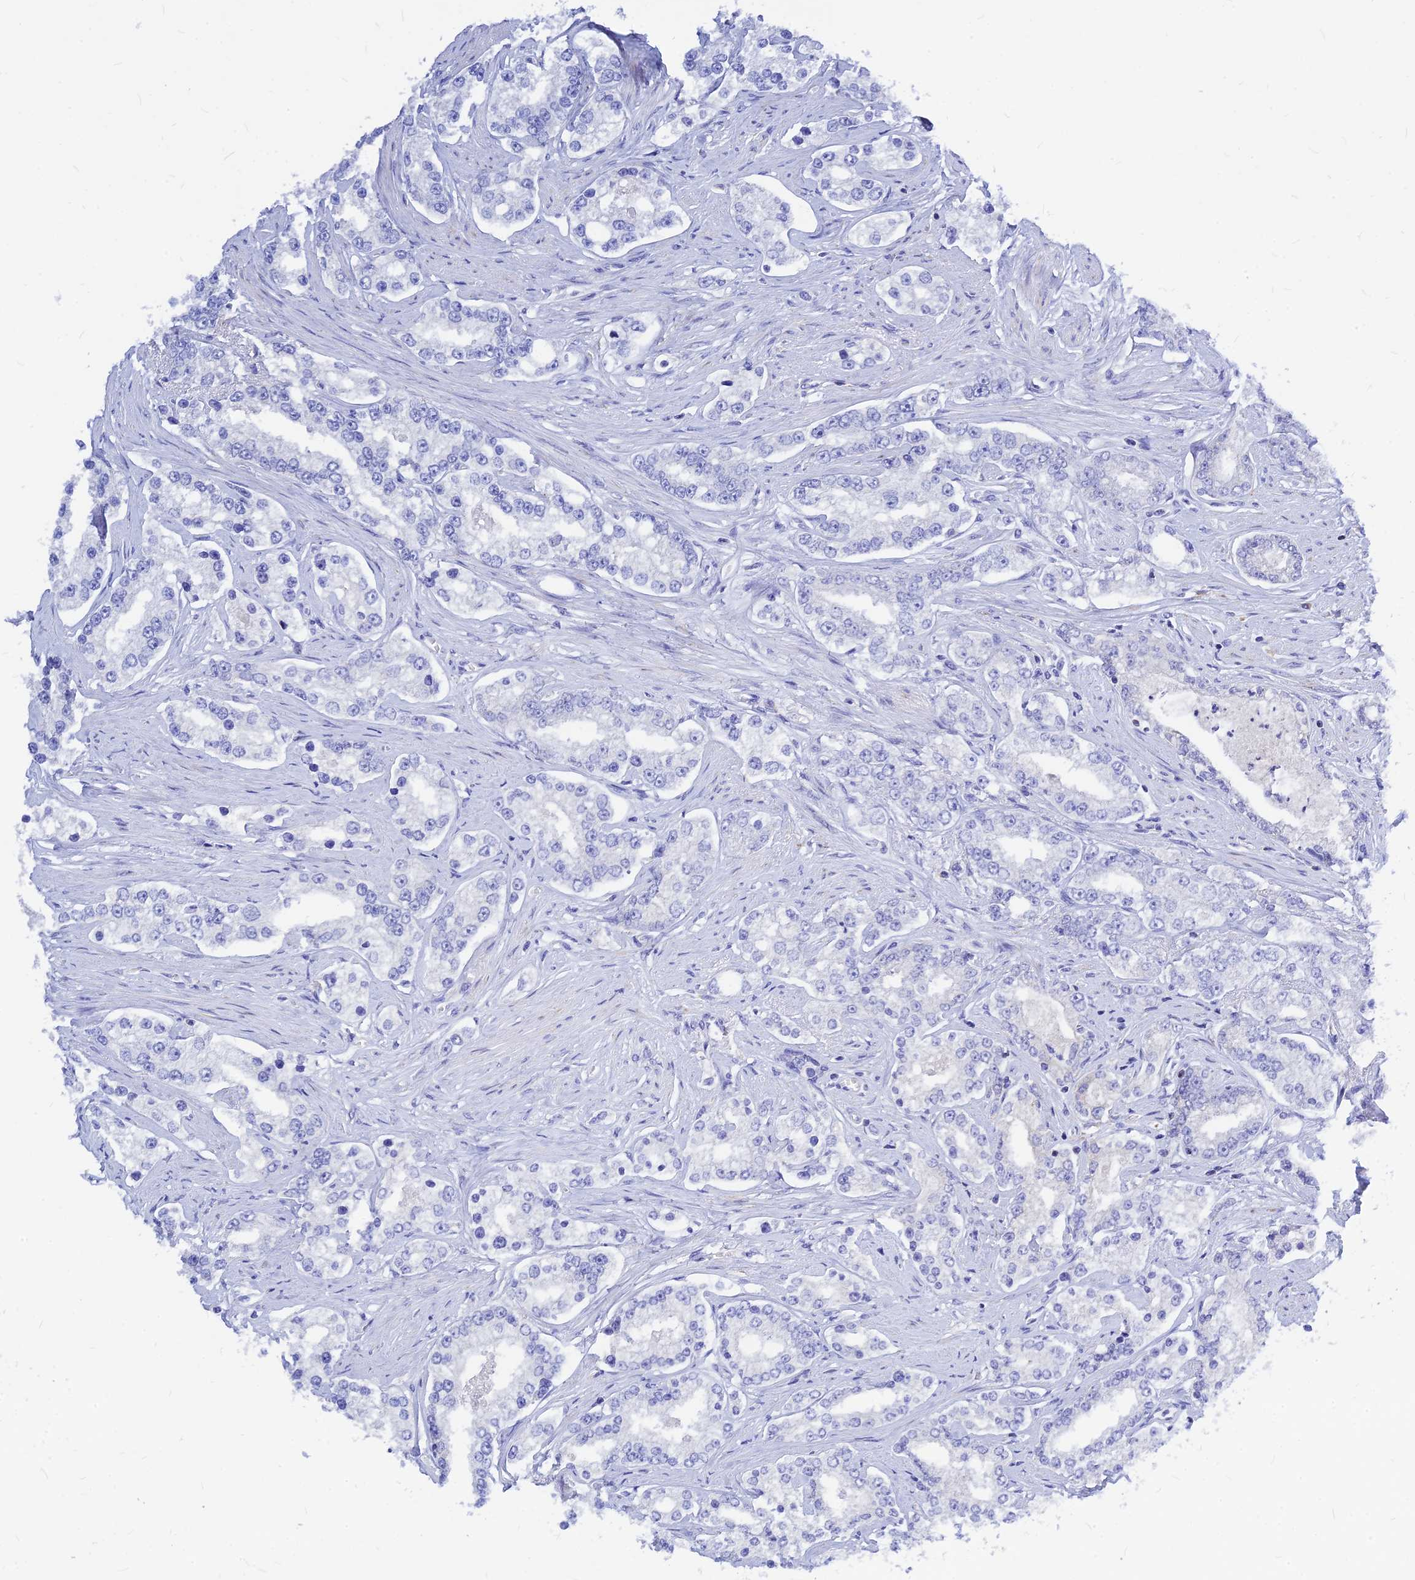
{"staining": {"intensity": "negative", "quantity": "none", "location": "none"}, "tissue": "prostate cancer", "cell_type": "Tumor cells", "image_type": "cancer", "snomed": [{"axis": "morphology", "description": "Normal tissue, NOS"}, {"axis": "morphology", "description": "Adenocarcinoma, High grade"}, {"axis": "topography", "description": "Prostate"}], "caption": "Immunohistochemical staining of human prostate adenocarcinoma (high-grade) exhibits no significant expression in tumor cells. (Brightfield microscopy of DAB IHC at high magnification).", "gene": "CNOT6", "patient": {"sex": "male", "age": 83}}